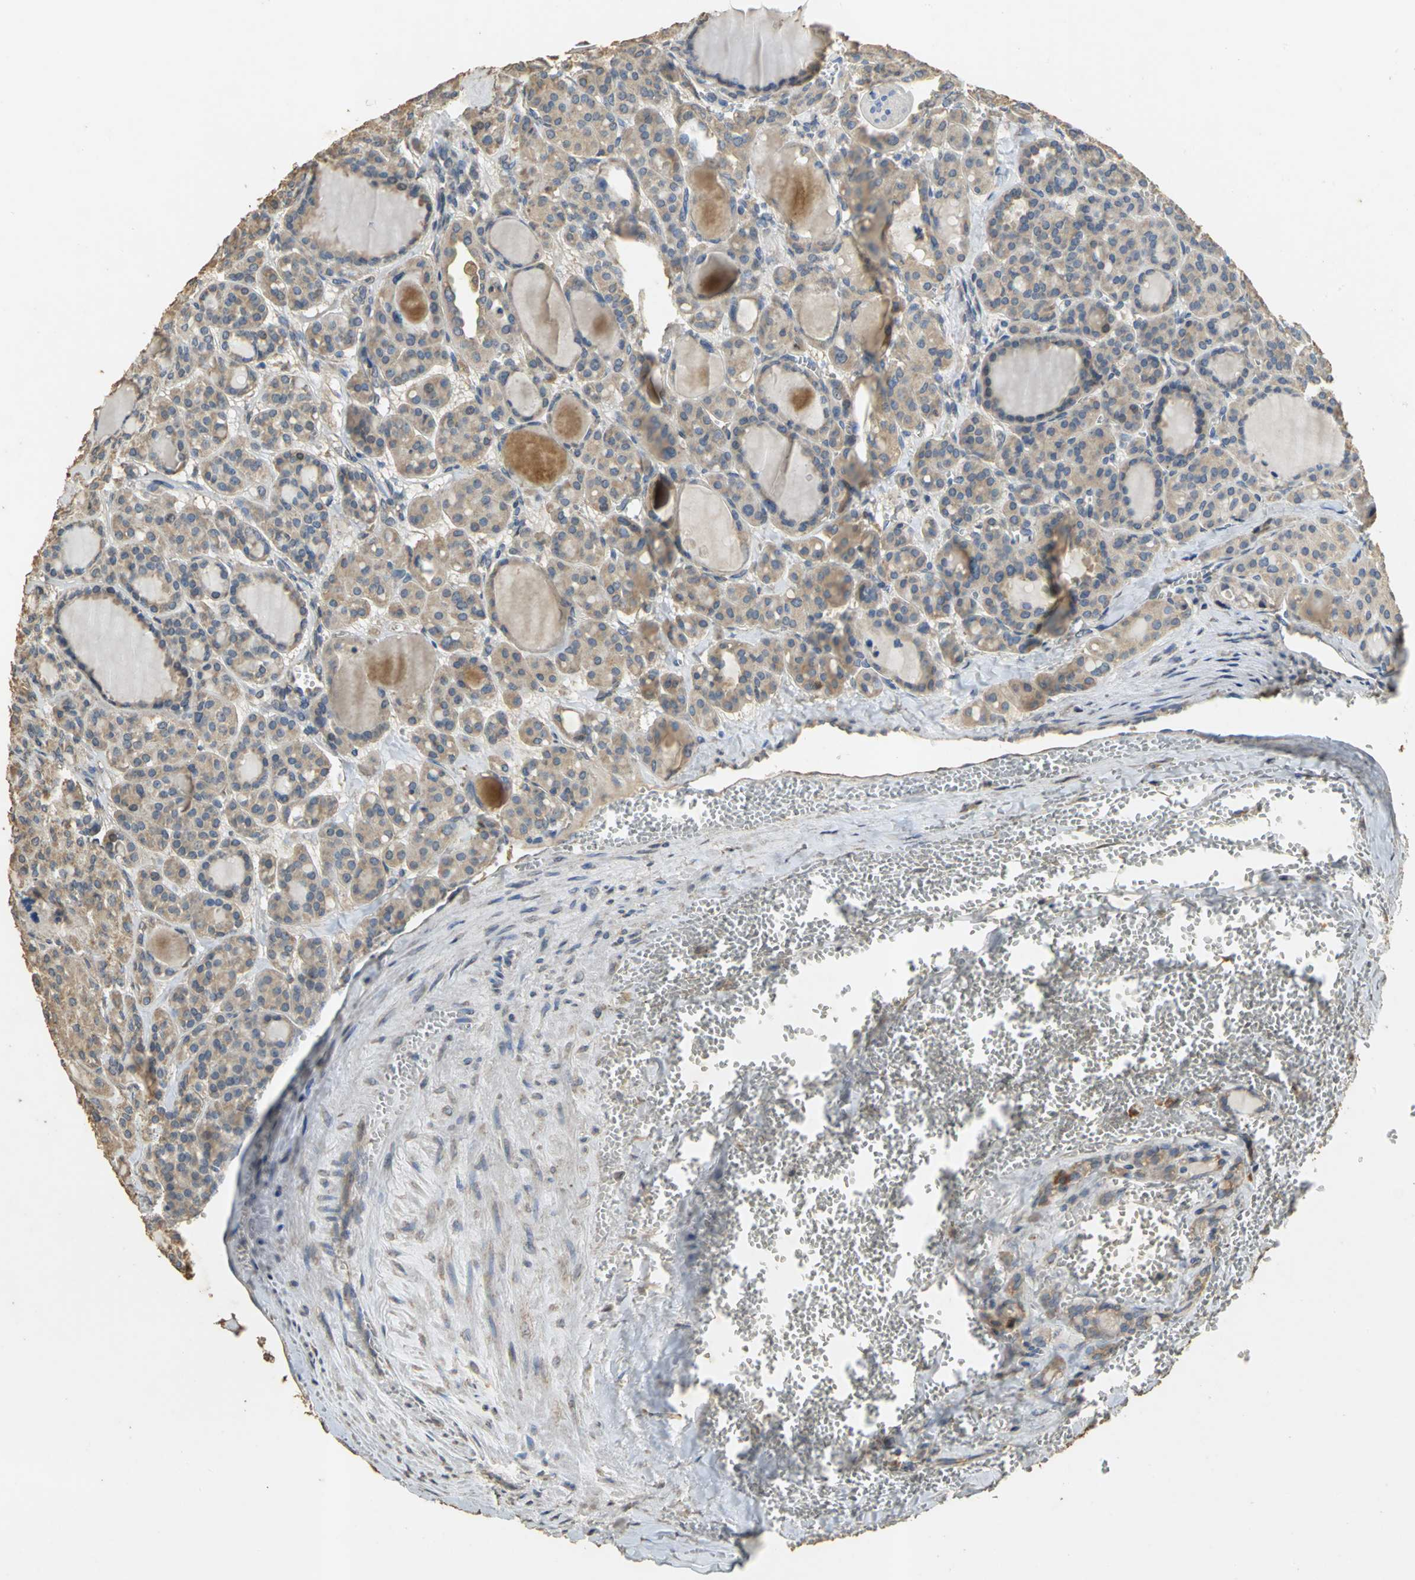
{"staining": {"intensity": "weak", "quantity": ">75%", "location": "cytoplasmic/membranous"}, "tissue": "thyroid cancer", "cell_type": "Tumor cells", "image_type": "cancer", "snomed": [{"axis": "morphology", "description": "Follicular adenoma carcinoma, NOS"}, {"axis": "topography", "description": "Thyroid gland"}], "caption": "Follicular adenoma carcinoma (thyroid) stained for a protein (brown) shows weak cytoplasmic/membranous positive expression in approximately >75% of tumor cells.", "gene": "ACSL4", "patient": {"sex": "female", "age": 71}}